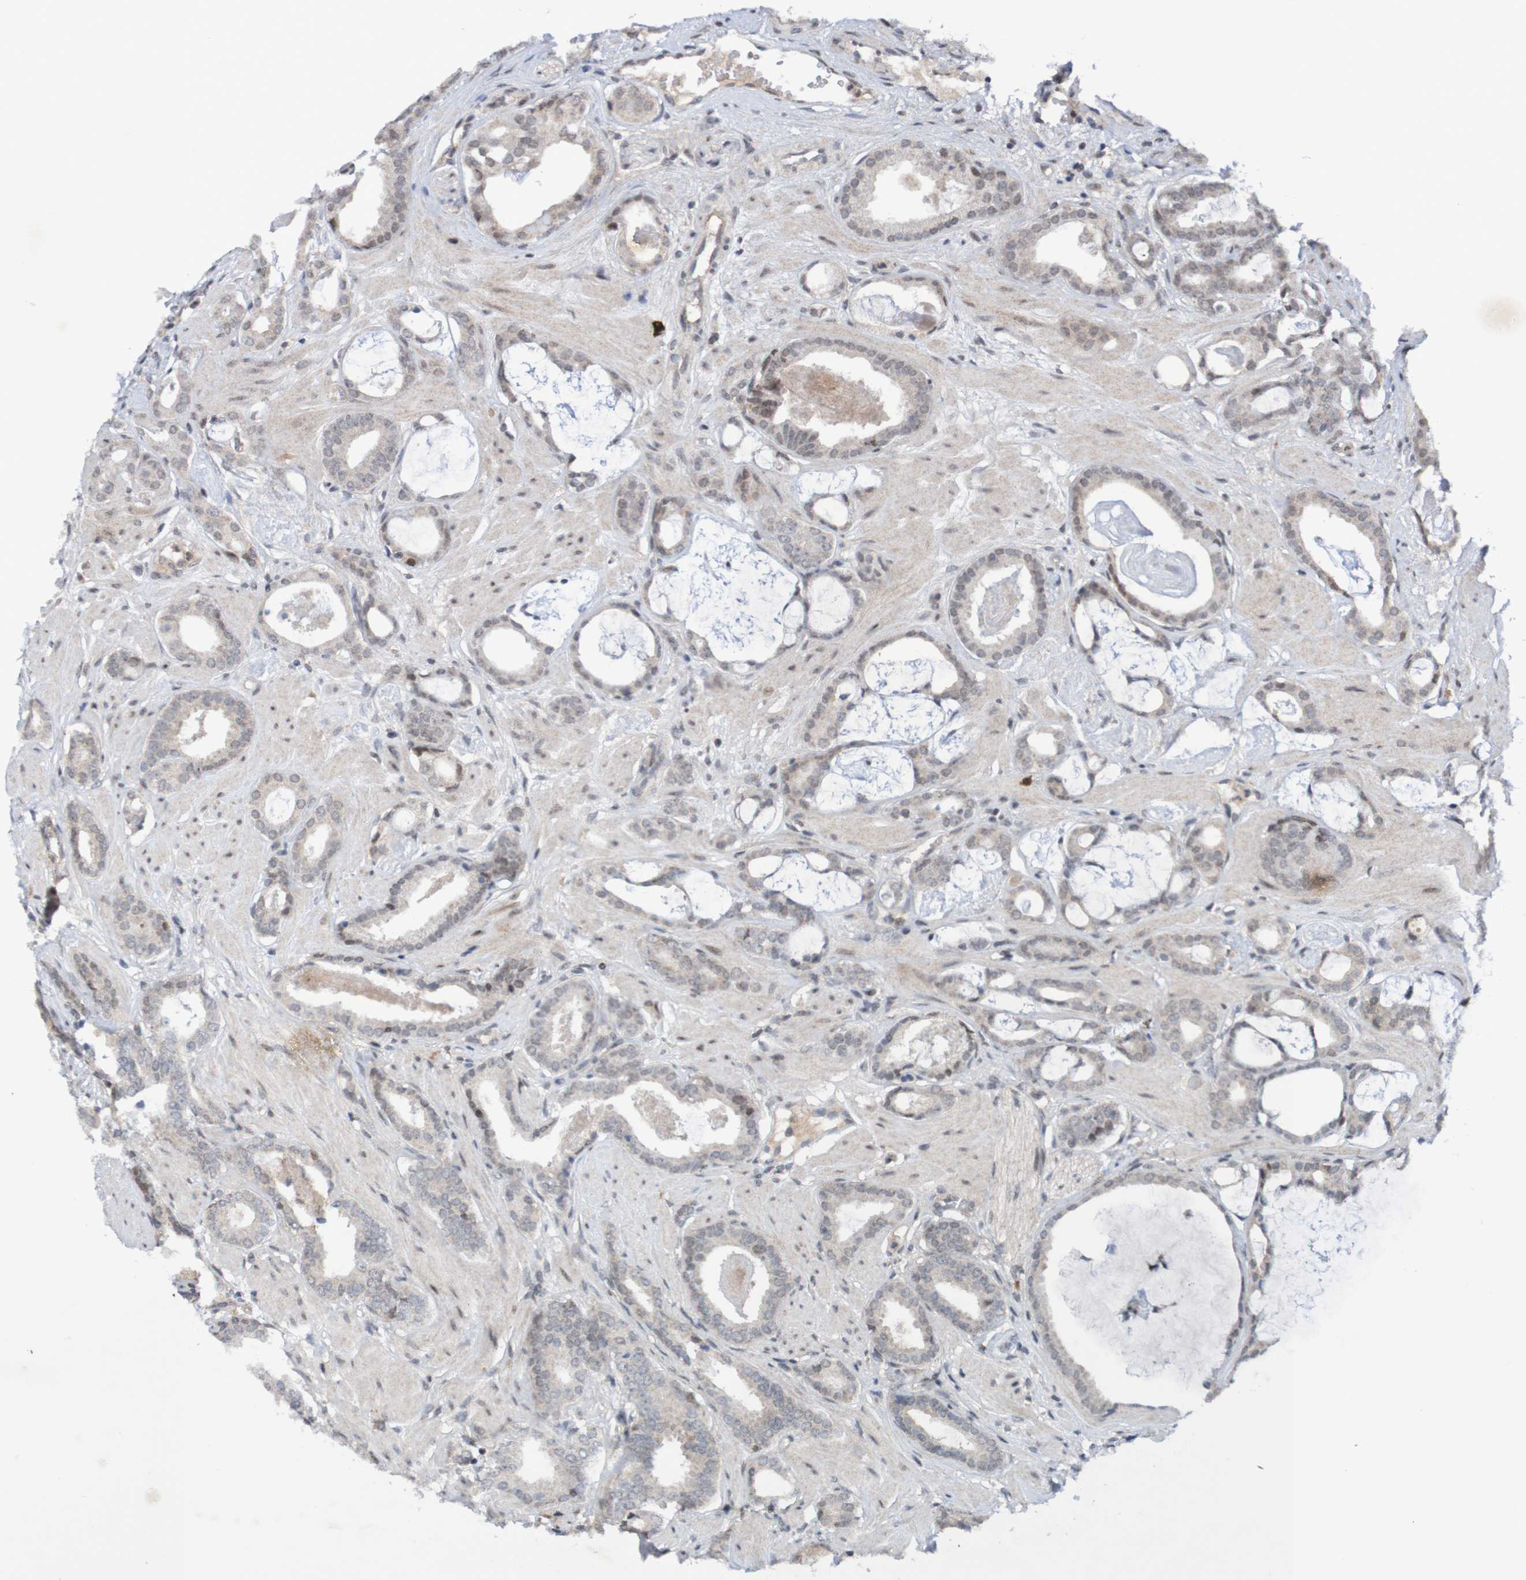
{"staining": {"intensity": "negative", "quantity": "none", "location": "none"}, "tissue": "prostate cancer", "cell_type": "Tumor cells", "image_type": "cancer", "snomed": [{"axis": "morphology", "description": "Adenocarcinoma, Low grade"}, {"axis": "topography", "description": "Prostate"}], "caption": "The immunohistochemistry (IHC) photomicrograph has no significant expression in tumor cells of prostate cancer tissue.", "gene": "ITLN1", "patient": {"sex": "male", "age": 53}}